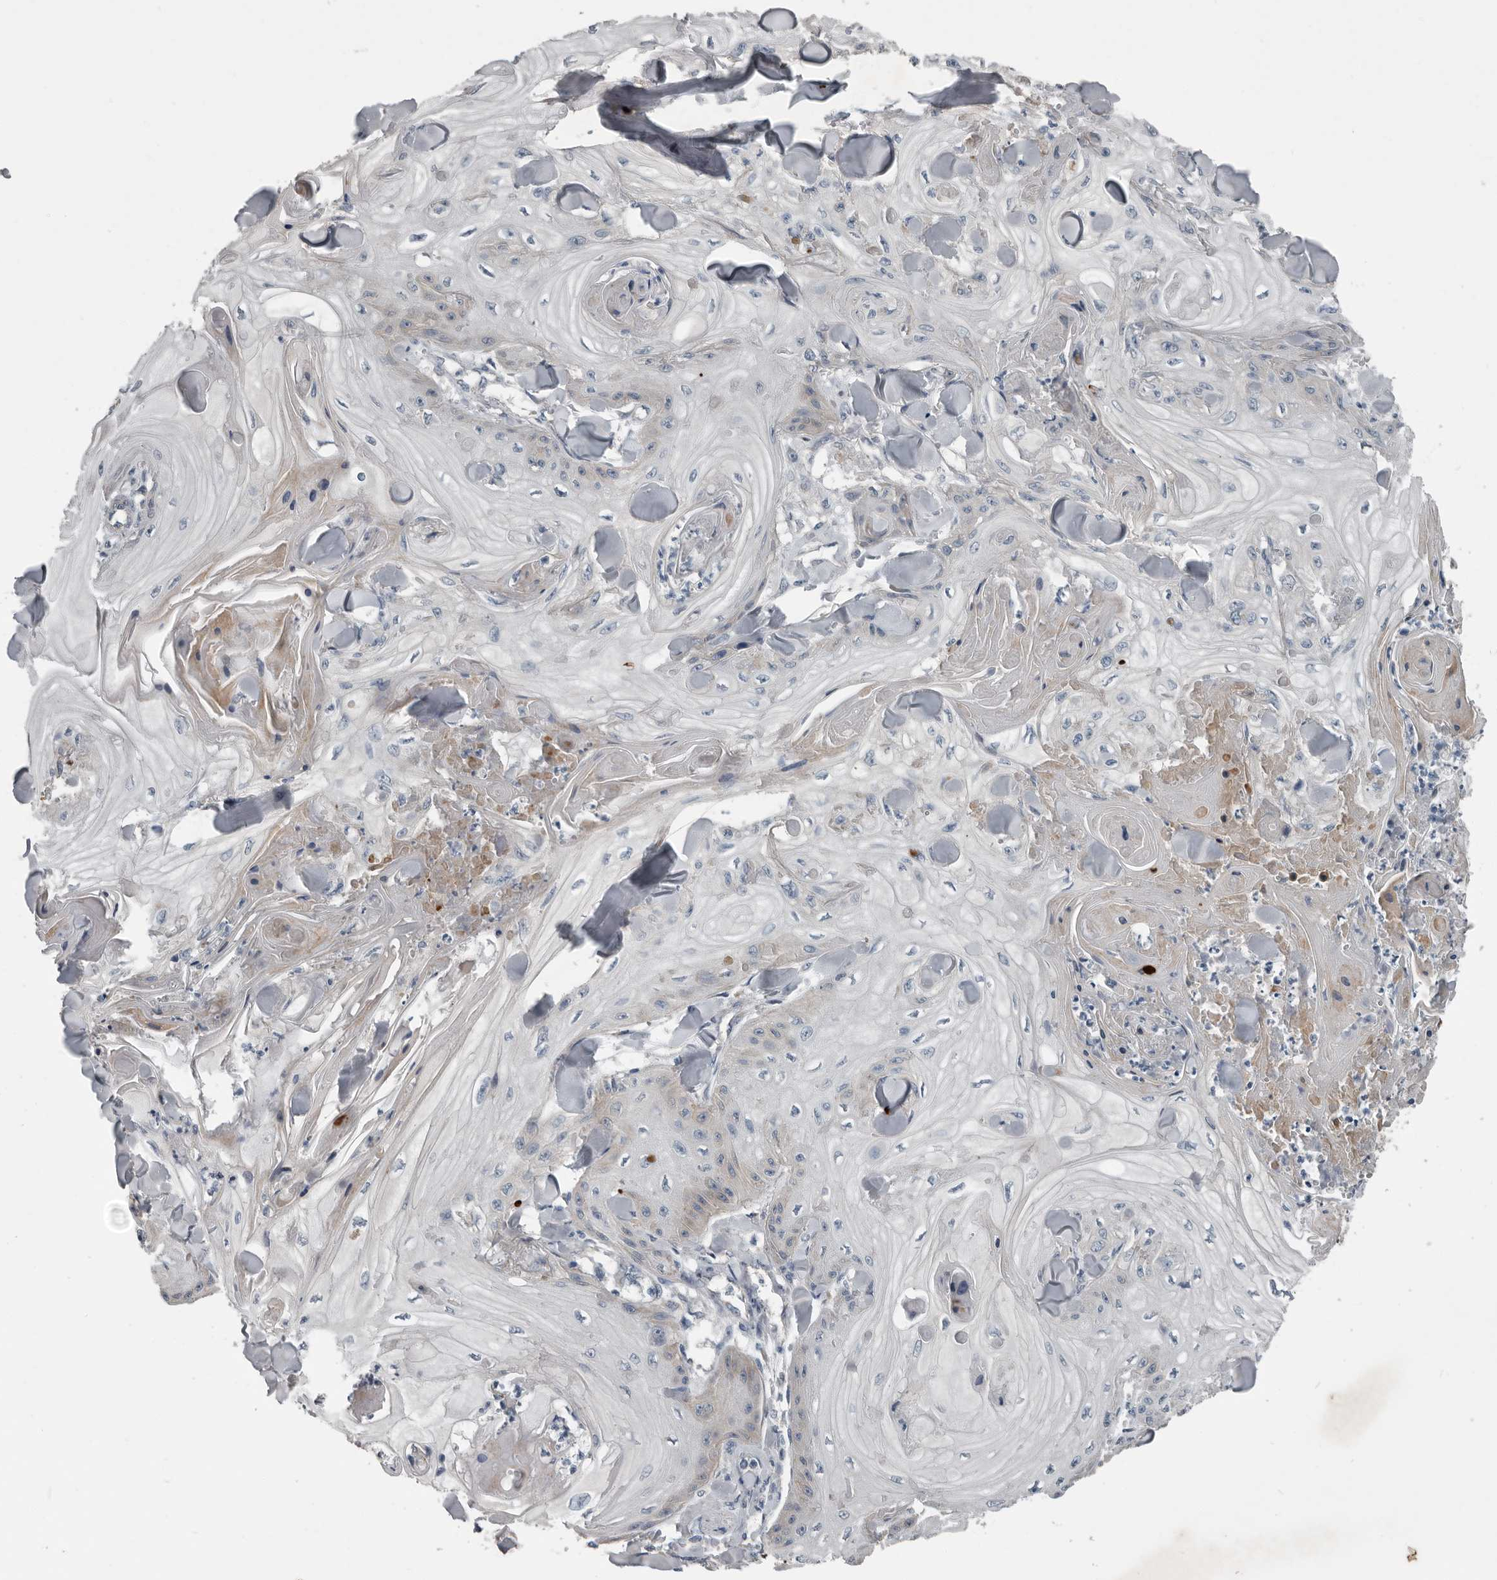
{"staining": {"intensity": "negative", "quantity": "none", "location": "none"}, "tissue": "skin cancer", "cell_type": "Tumor cells", "image_type": "cancer", "snomed": [{"axis": "morphology", "description": "Squamous cell carcinoma, NOS"}, {"axis": "topography", "description": "Skin"}], "caption": "Immunohistochemistry (IHC) image of skin cancer (squamous cell carcinoma) stained for a protein (brown), which shows no staining in tumor cells.", "gene": "DPY19L4", "patient": {"sex": "male", "age": 74}}